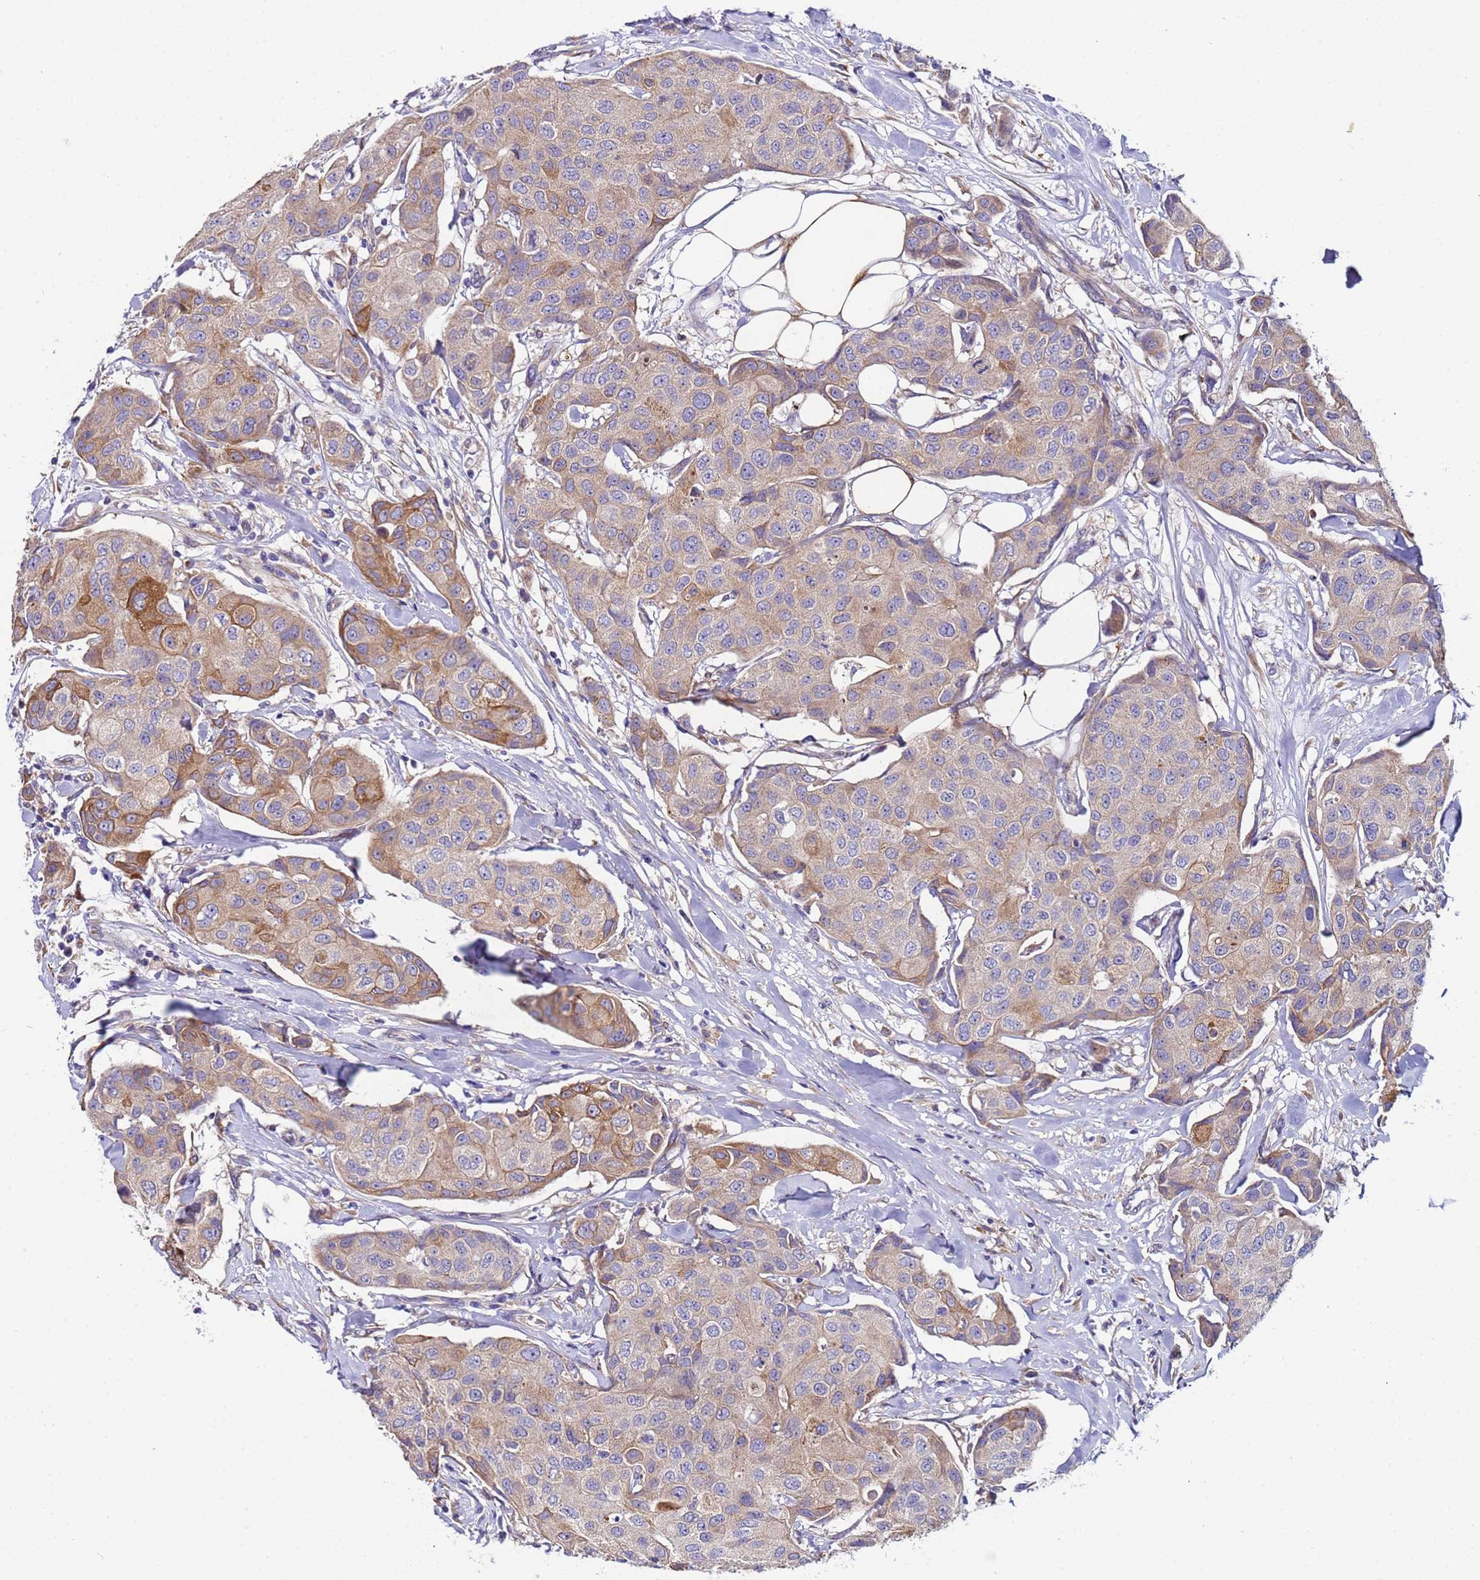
{"staining": {"intensity": "moderate", "quantity": "<25%", "location": "cytoplasmic/membranous"}, "tissue": "breast cancer", "cell_type": "Tumor cells", "image_type": "cancer", "snomed": [{"axis": "morphology", "description": "Duct carcinoma"}, {"axis": "topography", "description": "Breast"}, {"axis": "topography", "description": "Lymph node"}], "caption": "Intraductal carcinoma (breast) tissue demonstrates moderate cytoplasmic/membranous staining in about <25% of tumor cells, visualized by immunohistochemistry. (IHC, brightfield microscopy, high magnification).", "gene": "PAQR7", "patient": {"sex": "female", "age": 80}}